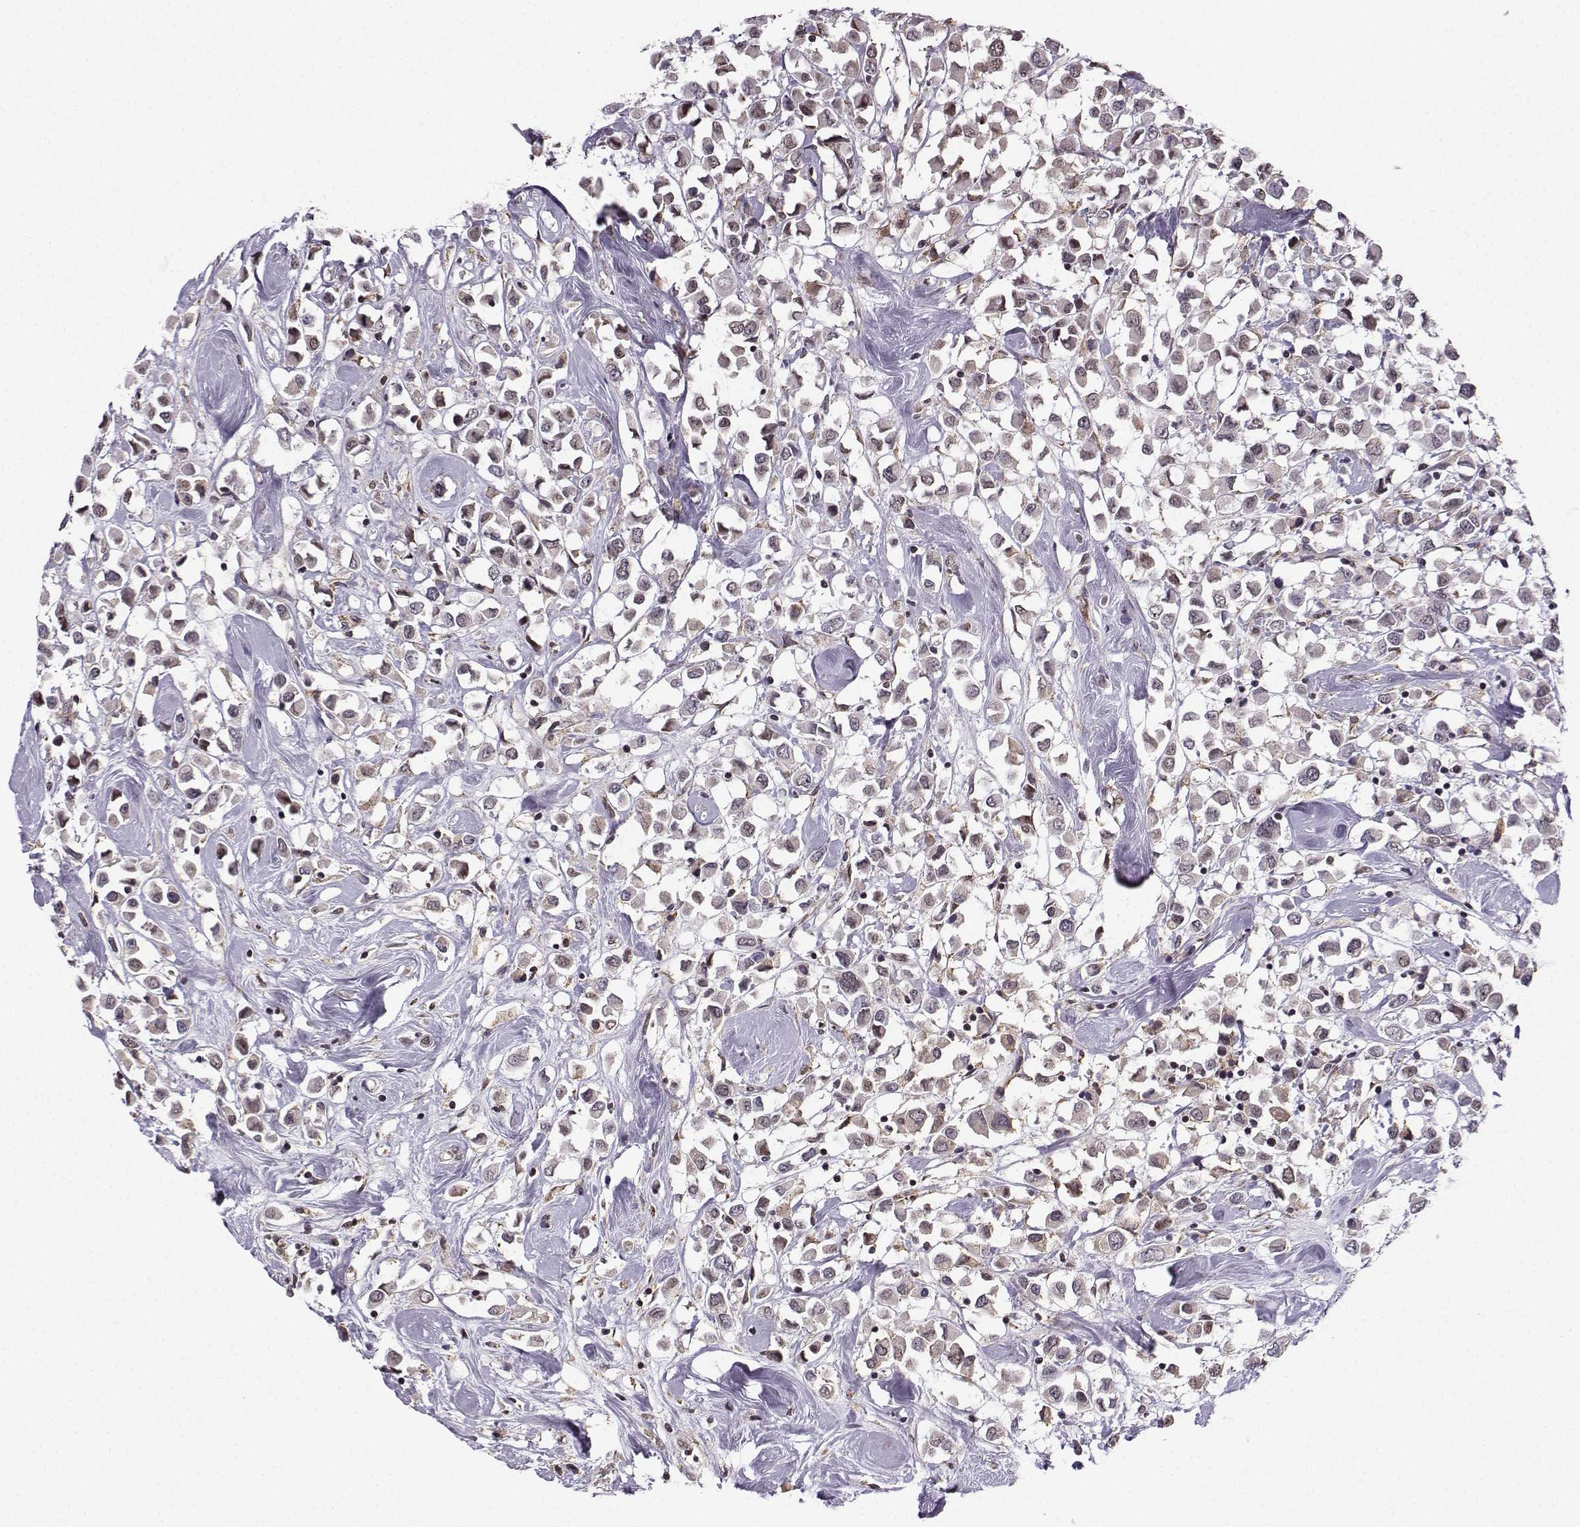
{"staining": {"intensity": "weak", "quantity": "25%-75%", "location": "nuclear"}, "tissue": "breast cancer", "cell_type": "Tumor cells", "image_type": "cancer", "snomed": [{"axis": "morphology", "description": "Duct carcinoma"}, {"axis": "topography", "description": "Breast"}], "caption": "Infiltrating ductal carcinoma (breast) stained for a protein (brown) exhibits weak nuclear positive positivity in approximately 25%-75% of tumor cells.", "gene": "EZH1", "patient": {"sex": "female", "age": 61}}